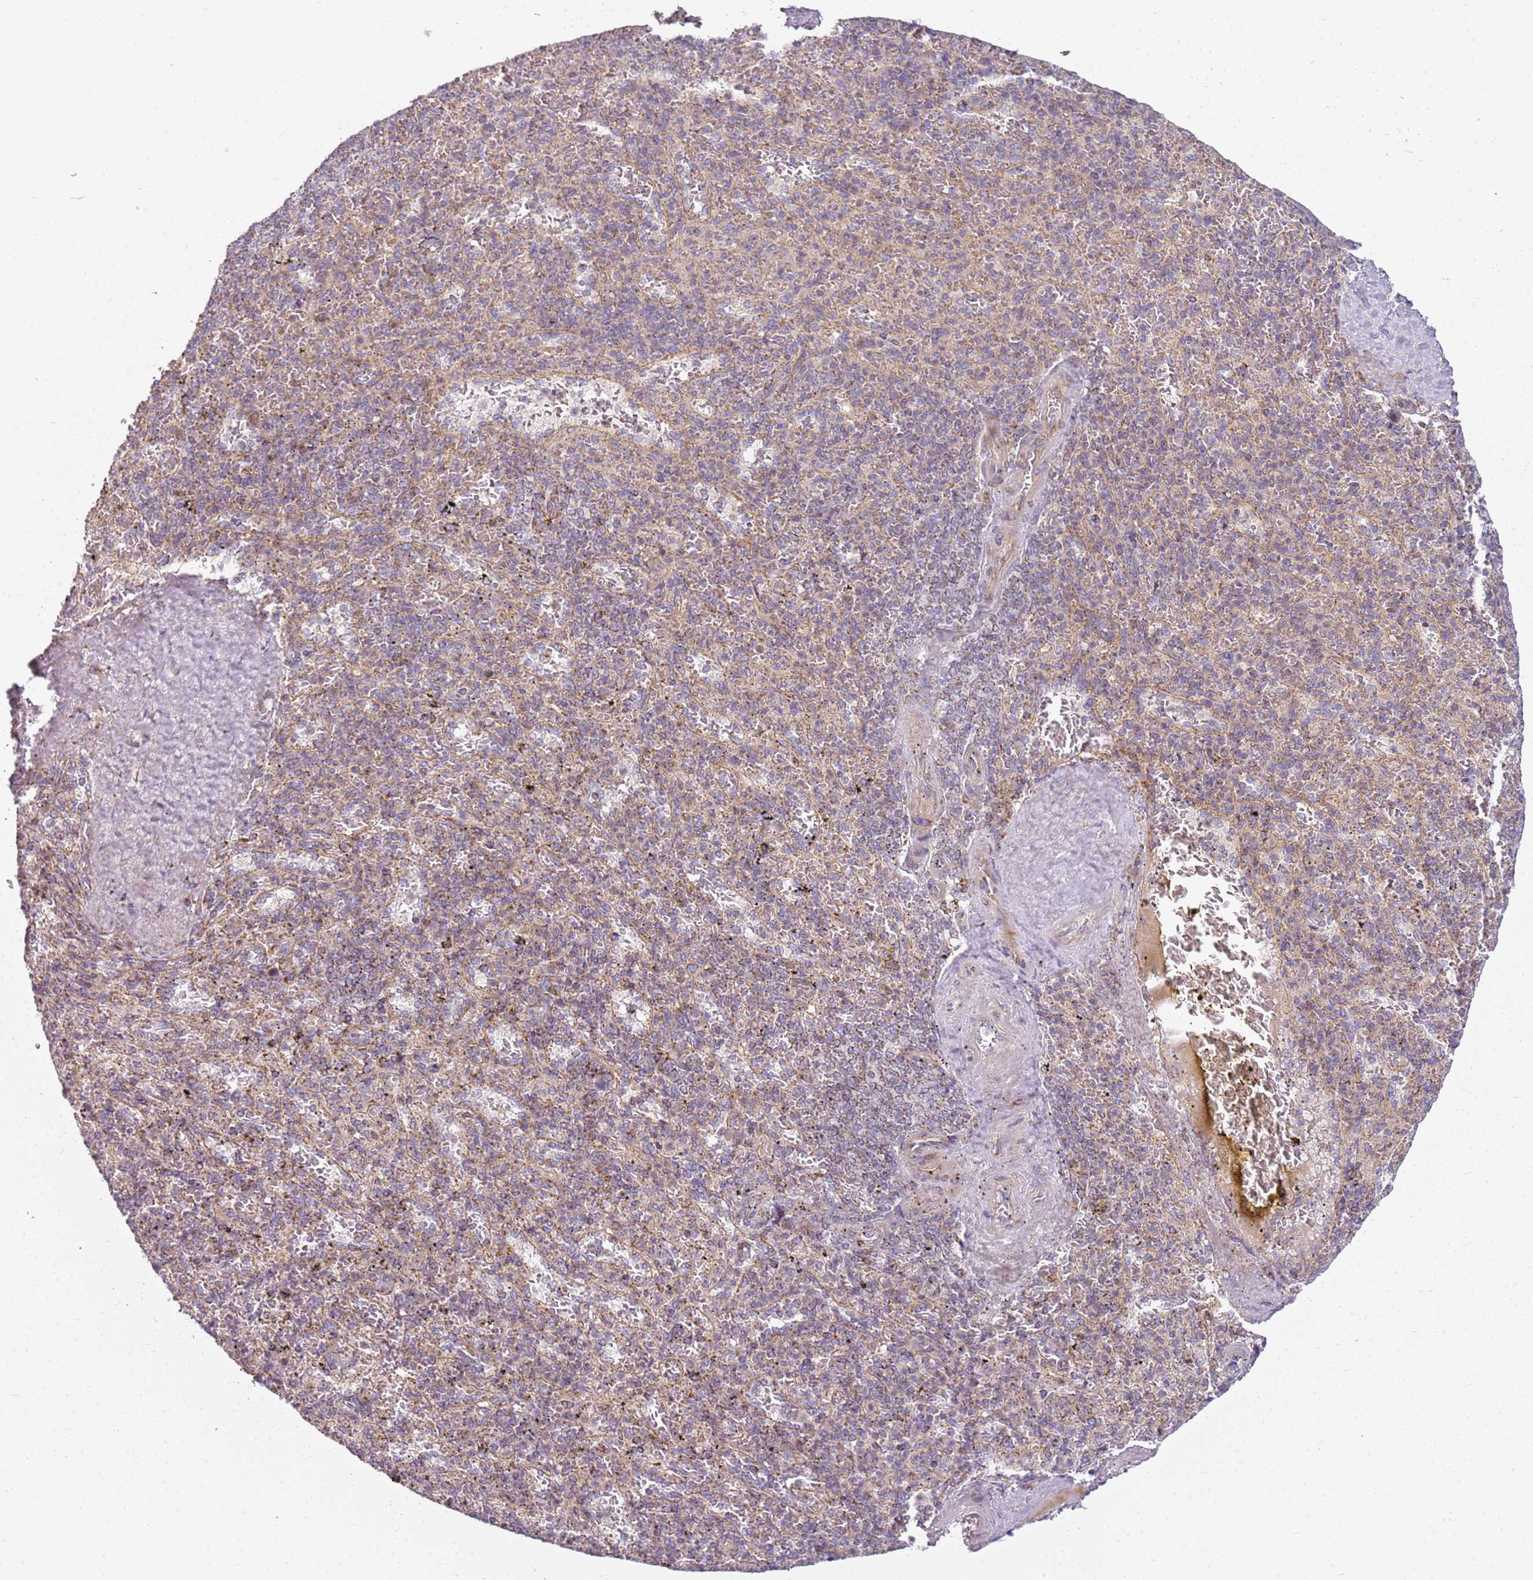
{"staining": {"intensity": "weak", "quantity": ">75%", "location": "cytoplasmic/membranous"}, "tissue": "spleen", "cell_type": "Cells in red pulp", "image_type": "normal", "snomed": [{"axis": "morphology", "description": "Normal tissue, NOS"}, {"axis": "topography", "description": "Spleen"}], "caption": "This micrograph shows immunohistochemistry (IHC) staining of benign spleen, with low weak cytoplasmic/membranous staining in approximately >75% of cells in red pulp.", "gene": "TMEM200C", "patient": {"sex": "male", "age": 82}}